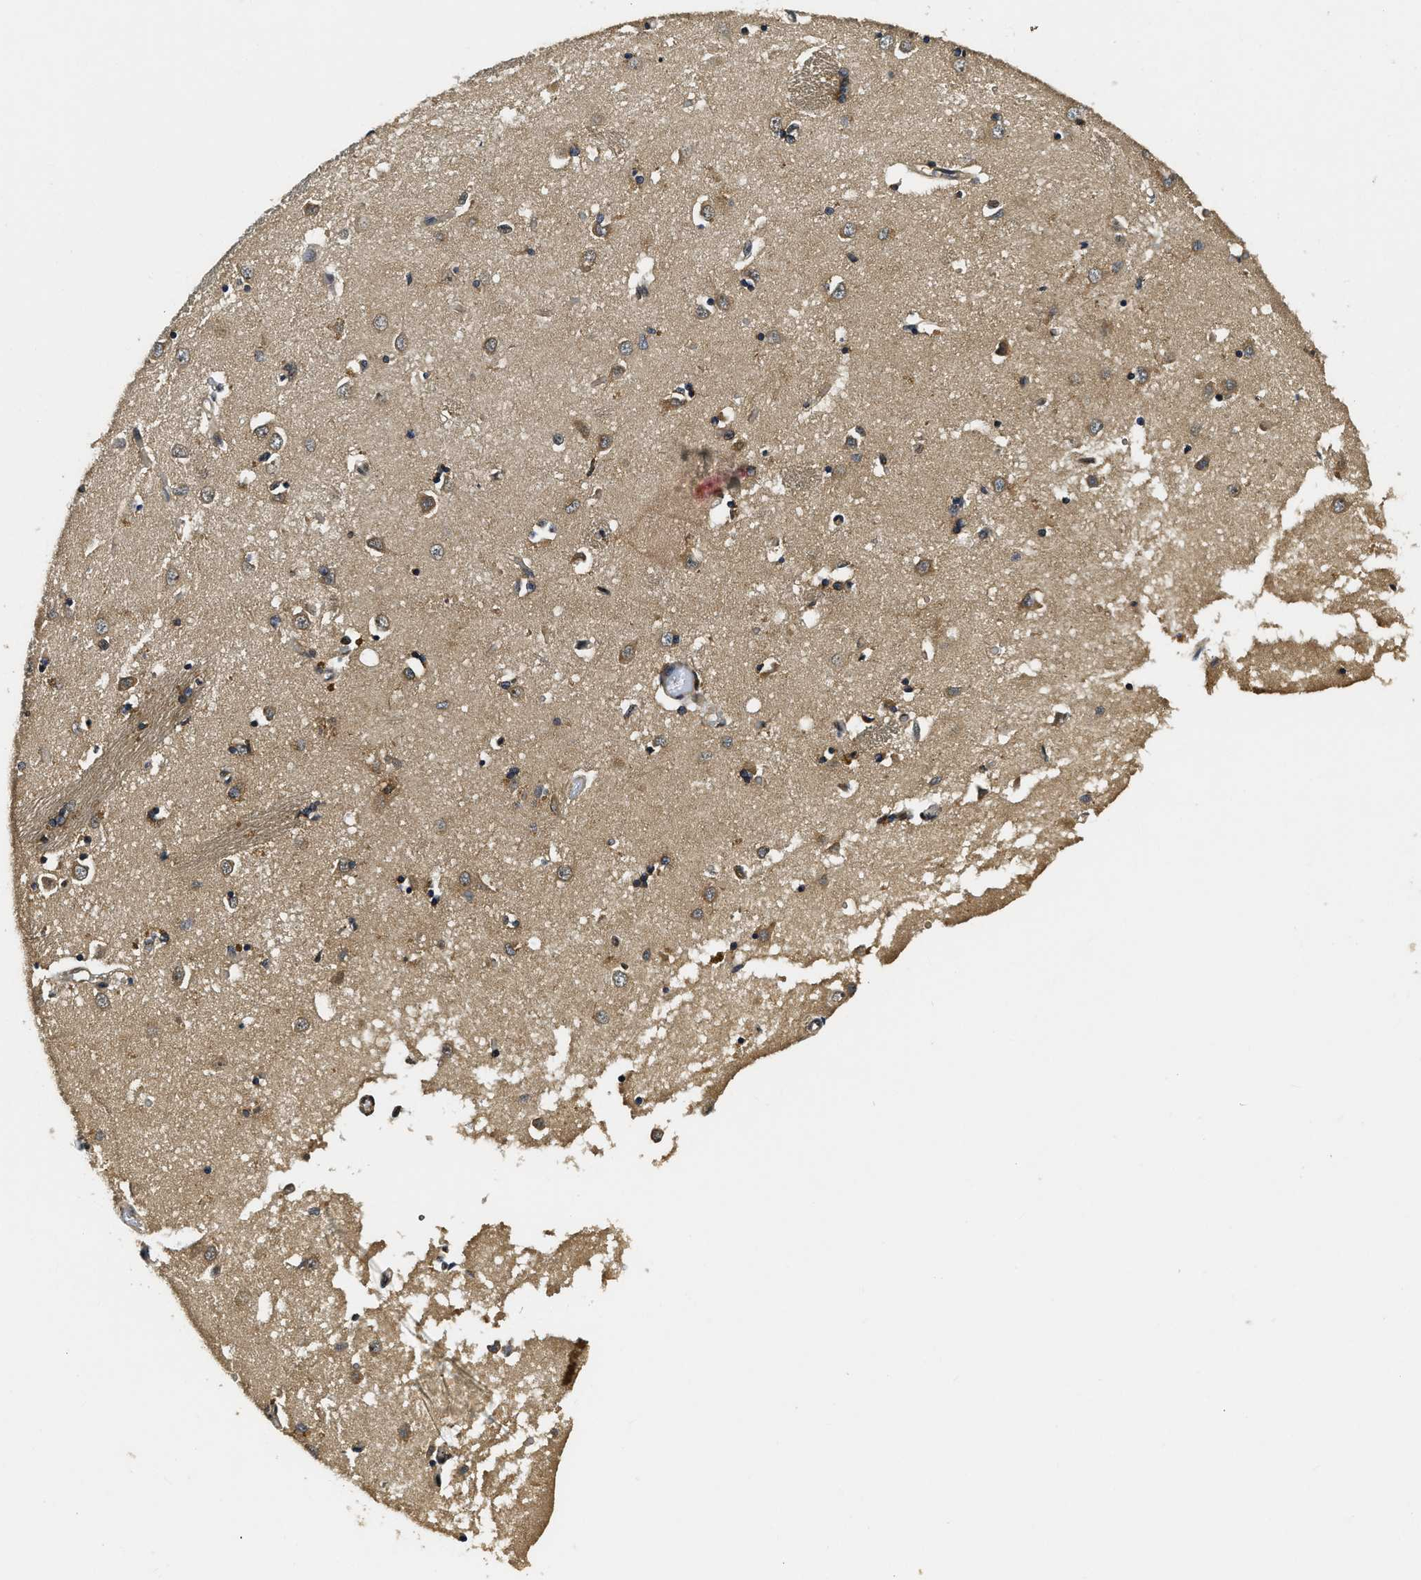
{"staining": {"intensity": "strong", "quantity": "25%-75%", "location": "nuclear"}, "tissue": "caudate", "cell_type": "Glial cells", "image_type": "normal", "snomed": [{"axis": "morphology", "description": "Normal tissue, NOS"}, {"axis": "topography", "description": "Lateral ventricle wall"}], "caption": "Unremarkable caudate exhibits strong nuclear positivity in approximately 25%-75% of glial cells The protein of interest is shown in brown color, while the nuclei are stained blue..", "gene": "ADSL", "patient": {"sex": "female", "age": 19}}